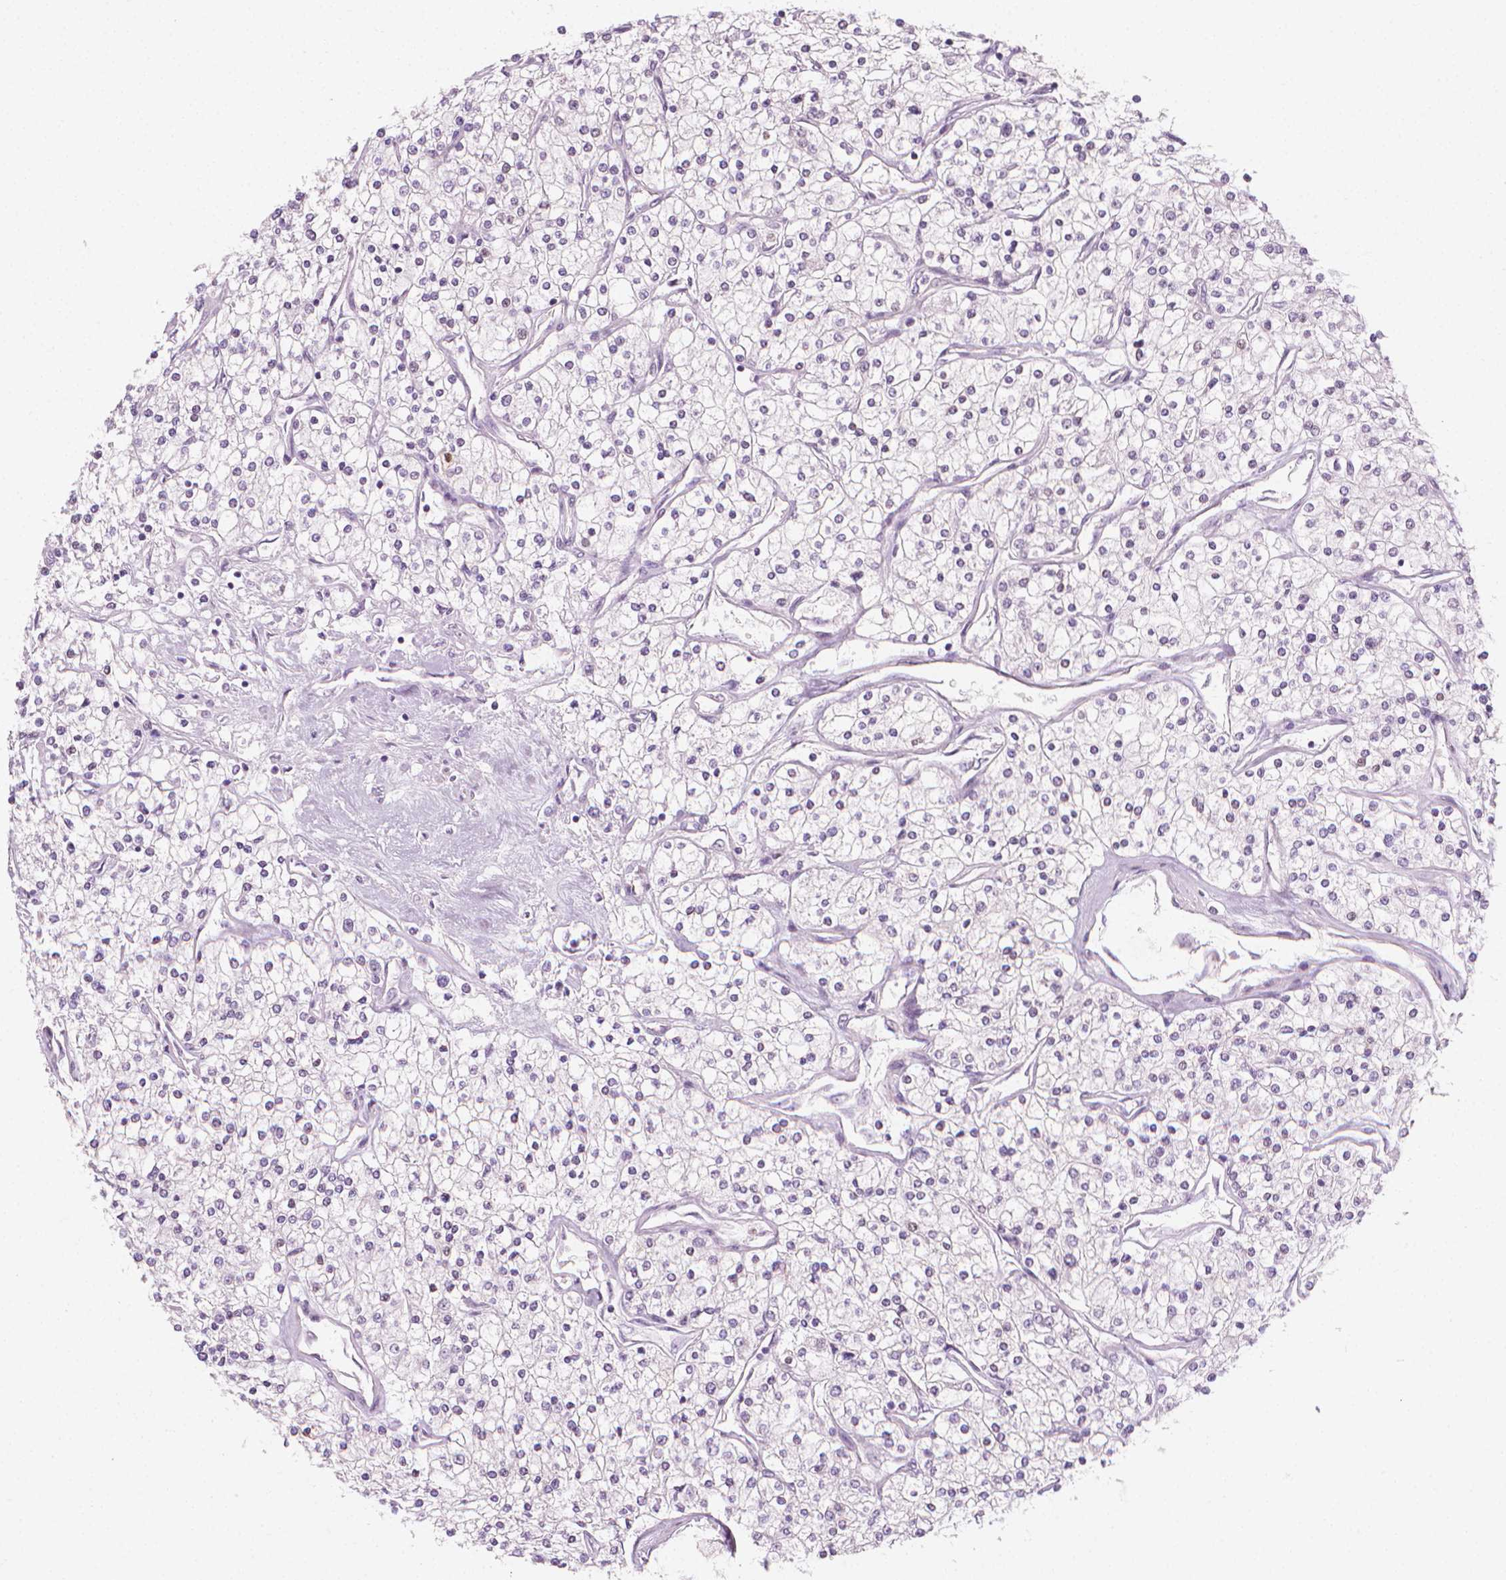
{"staining": {"intensity": "negative", "quantity": "none", "location": "none"}, "tissue": "renal cancer", "cell_type": "Tumor cells", "image_type": "cancer", "snomed": [{"axis": "morphology", "description": "Adenocarcinoma, NOS"}, {"axis": "topography", "description": "Kidney"}], "caption": "Immunohistochemistry (IHC) micrograph of neoplastic tissue: renal cancer (adenocarcinoma) stained with DAB displays no significant protein staining in tumor cells.", "gene": "CDKN1C", "patient": {"sex": "male", "age": 80}}